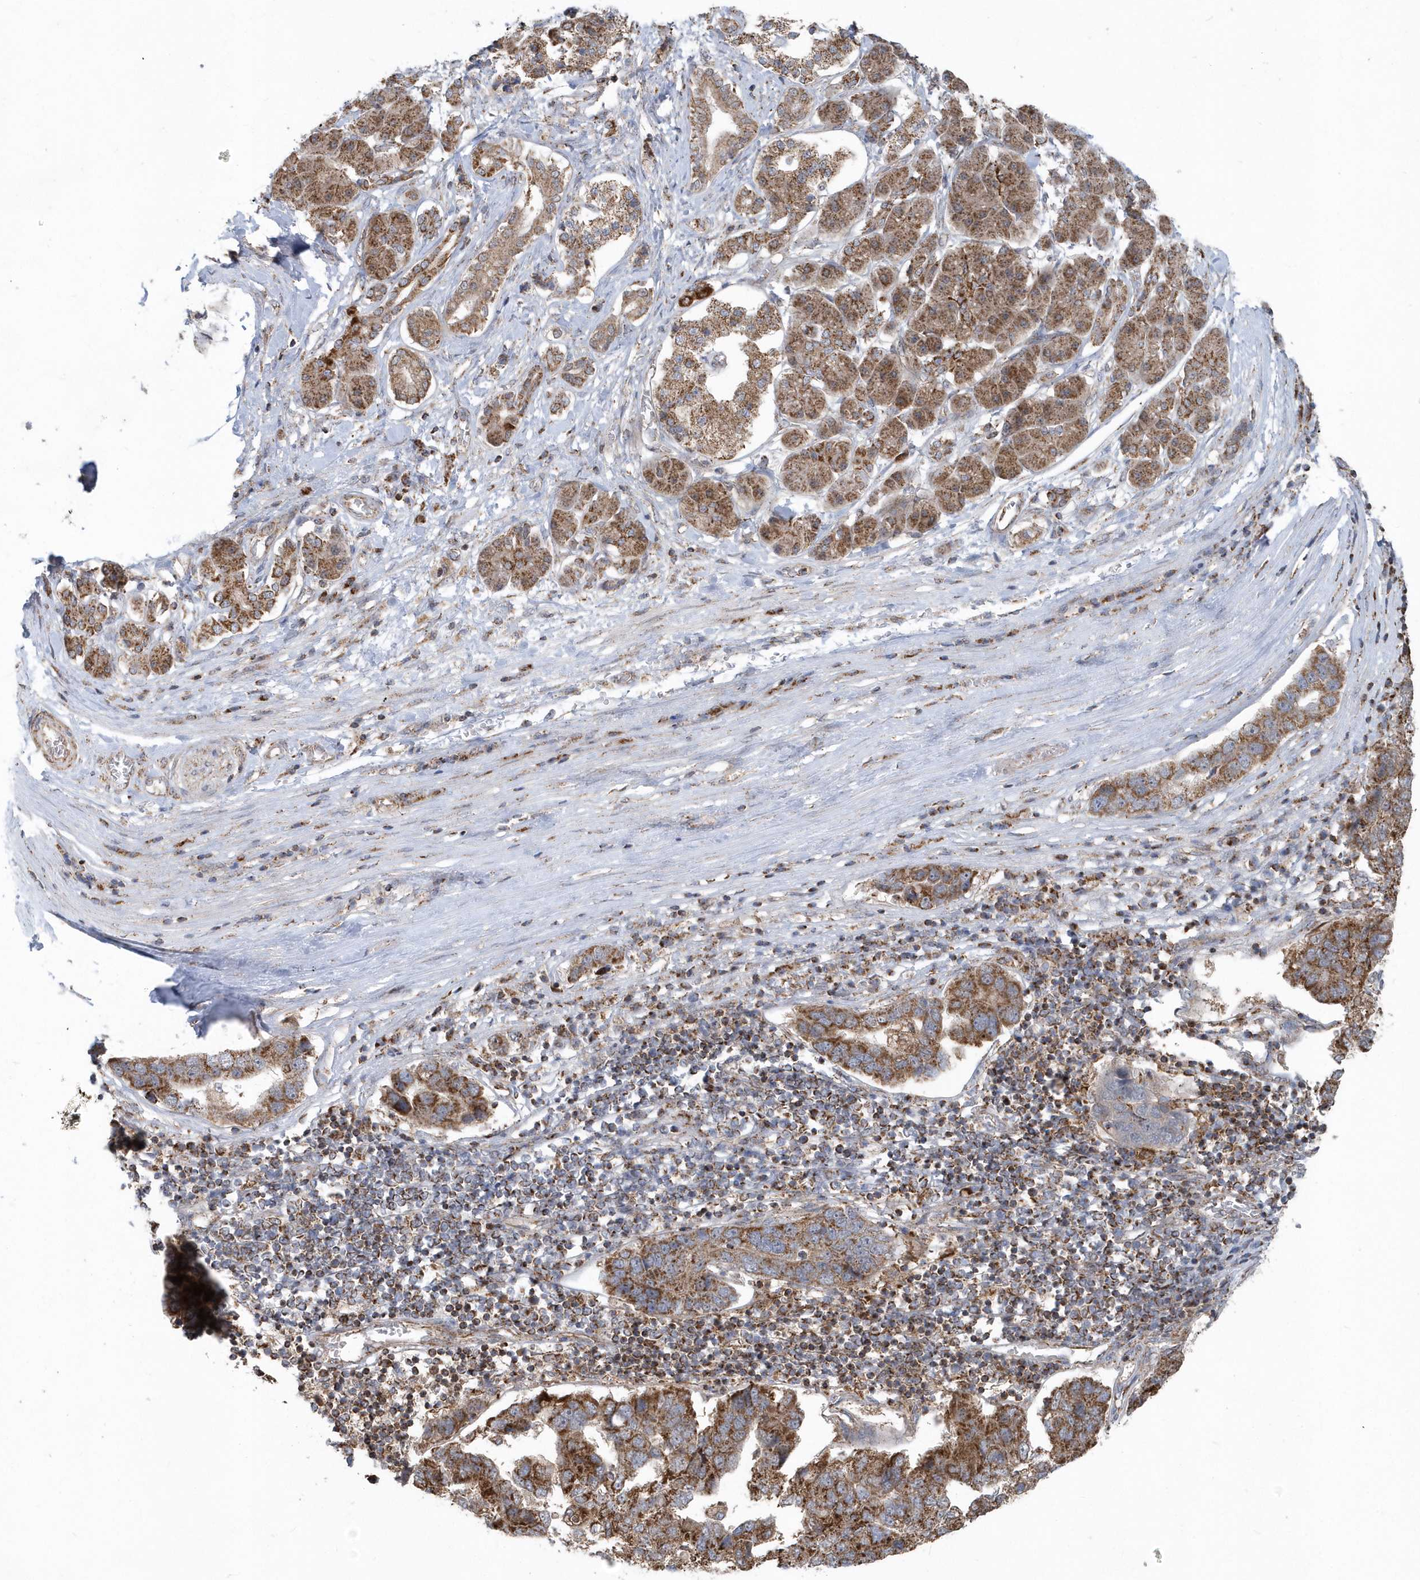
{"staining": {"intensity": "moderate", "quantity": ">75%", "location": "cytoplasmic/membranous"}, "tissue": "pancreatic cancer", "cell_type": "Tumor cells", "image_type": "cancer", "snomed": [{"axis": "morphology", "description": "Adenocarcinoma, NOS"}, {"axis": "topography", "description": "Pancreas"}], "caption": "Immunohistochemical staining of pancreatic cancer reveals medium levels of moderate cytoplasmic/membranous protein expression in approximately >75% of tumor cells. The staining was performed using DAB to visualize the protein expression in brown, while the nuclei were stained in blue with hematoxylin (Magnification: 20x).", "gene": "PPP1R7", "patient": {"sex": "female", "age": 61}}